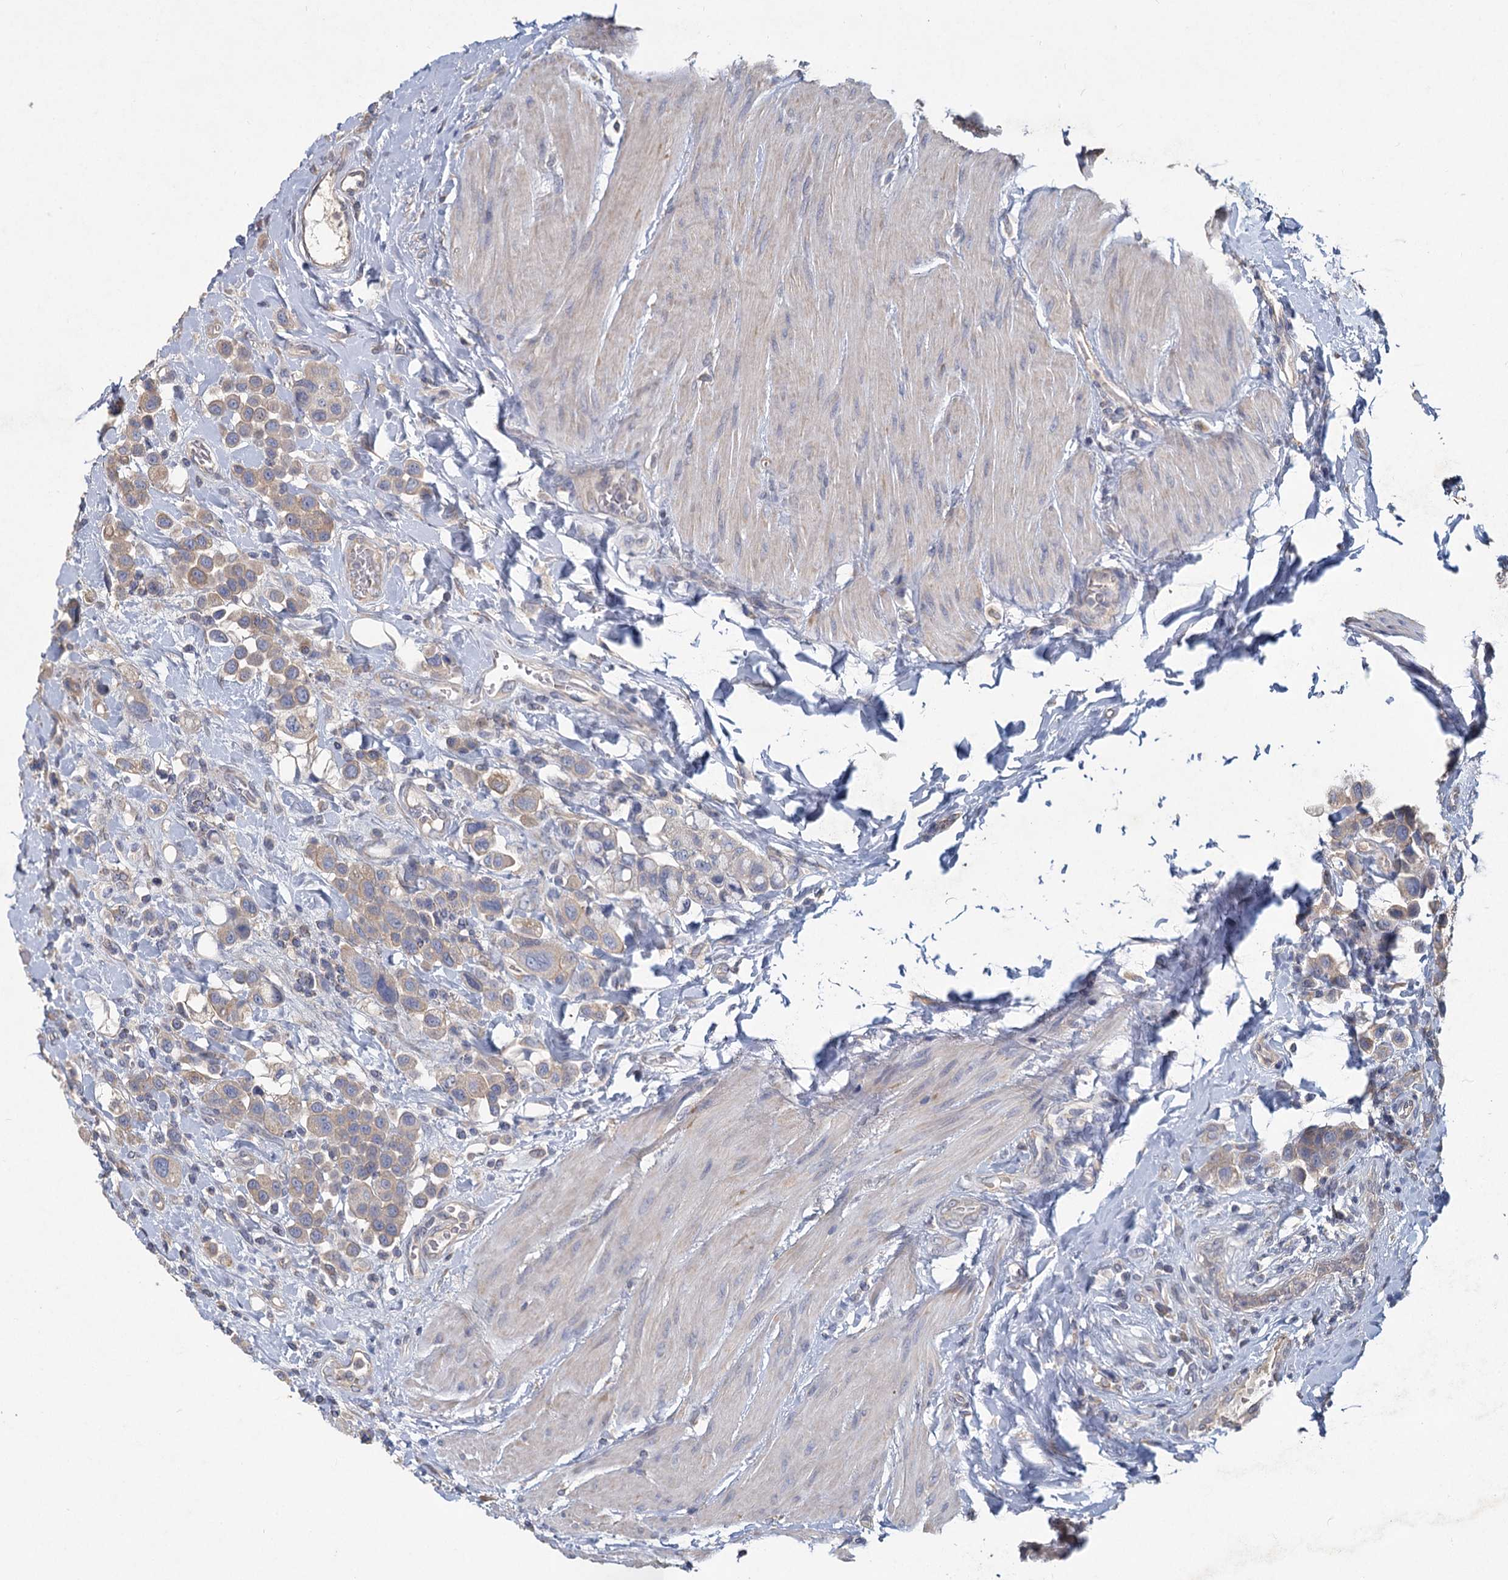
{"staining": {"intensity": "weak", "quantity": ">75%", "location": "cytoplasmic/membranous"}, "tissue": "urothelial cancer", "cell_type": "Tumor cells", "image_type": "cancer", "snomed": [{"axis": "morphology", "description": "Urothelial carcinoma, High grade"}, {"axis": "topography", "description": "Urinary bladder"}], "caption": "Immunohistochemical staining of human high-grade urothelial carcinoma exhibits low levels of weak cytoplasmic/membranous protein expression in approximately >75% of tumor cells. Using DAB (brown) and hematoxylin (blue) stains, captured at high magnification using brightfield microscopy.", "gene": "HES2", "patient": {"sex": "male", "age": 50}}